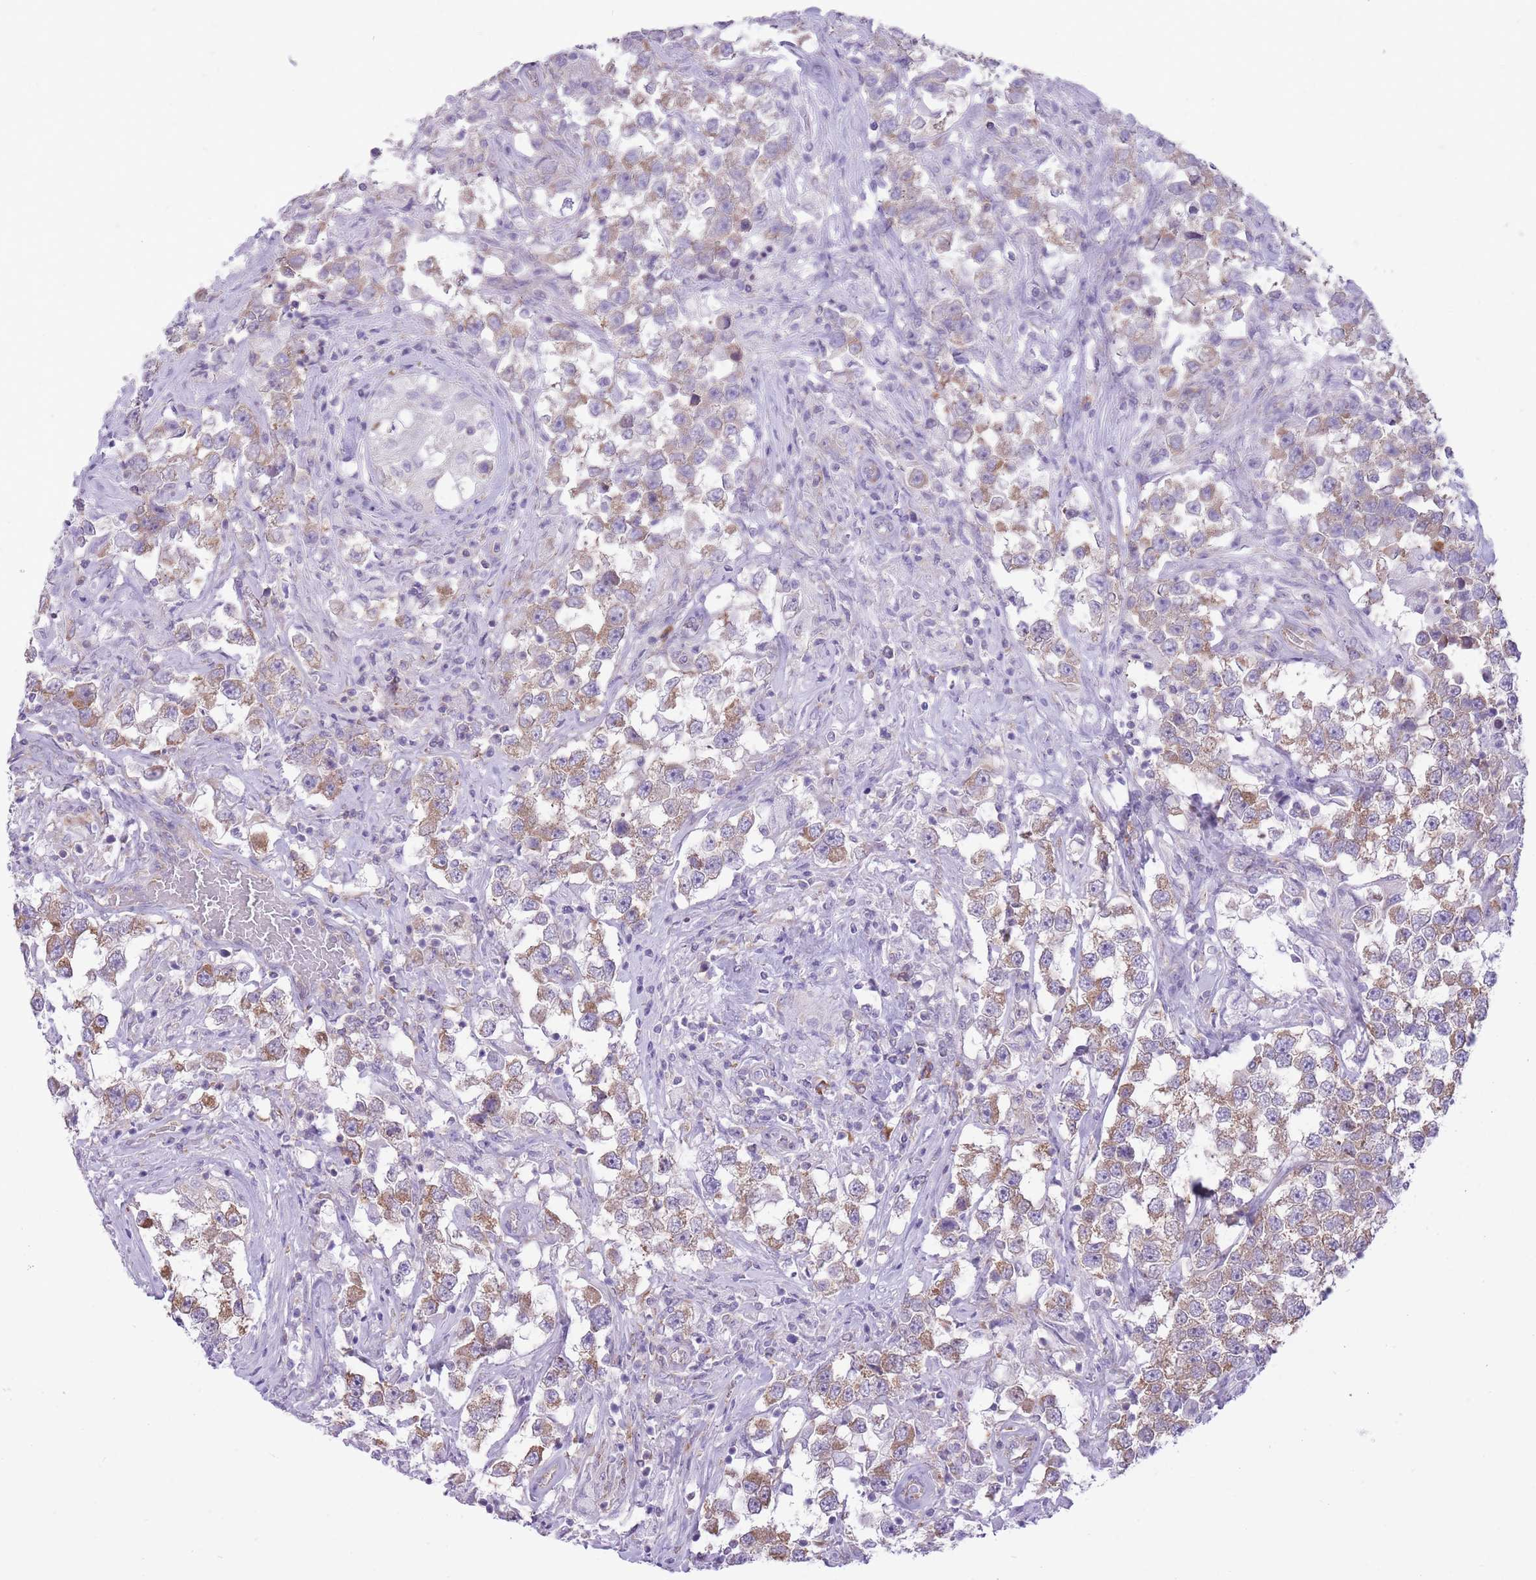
{"staining": {"intensity": "moderate", "quantity": ">75%", "location": "cytoplasmic/membranous"}, "tissue": "testis cancer", "cell_type": "Tumor cells", "image_type": "cancer", "snomed": [{"axis": "morphology", "description": "Seminoma, NOS"}, {"axis": "topography", "description": "Testis"}], "caption": "Protein staining of testis seminoma tissue displays moderate cytoplasmic/membranous positivity in about >75% of tumor cells.", "gene": "ZNF501", "patient": {"sex": "male", "age": 46}}